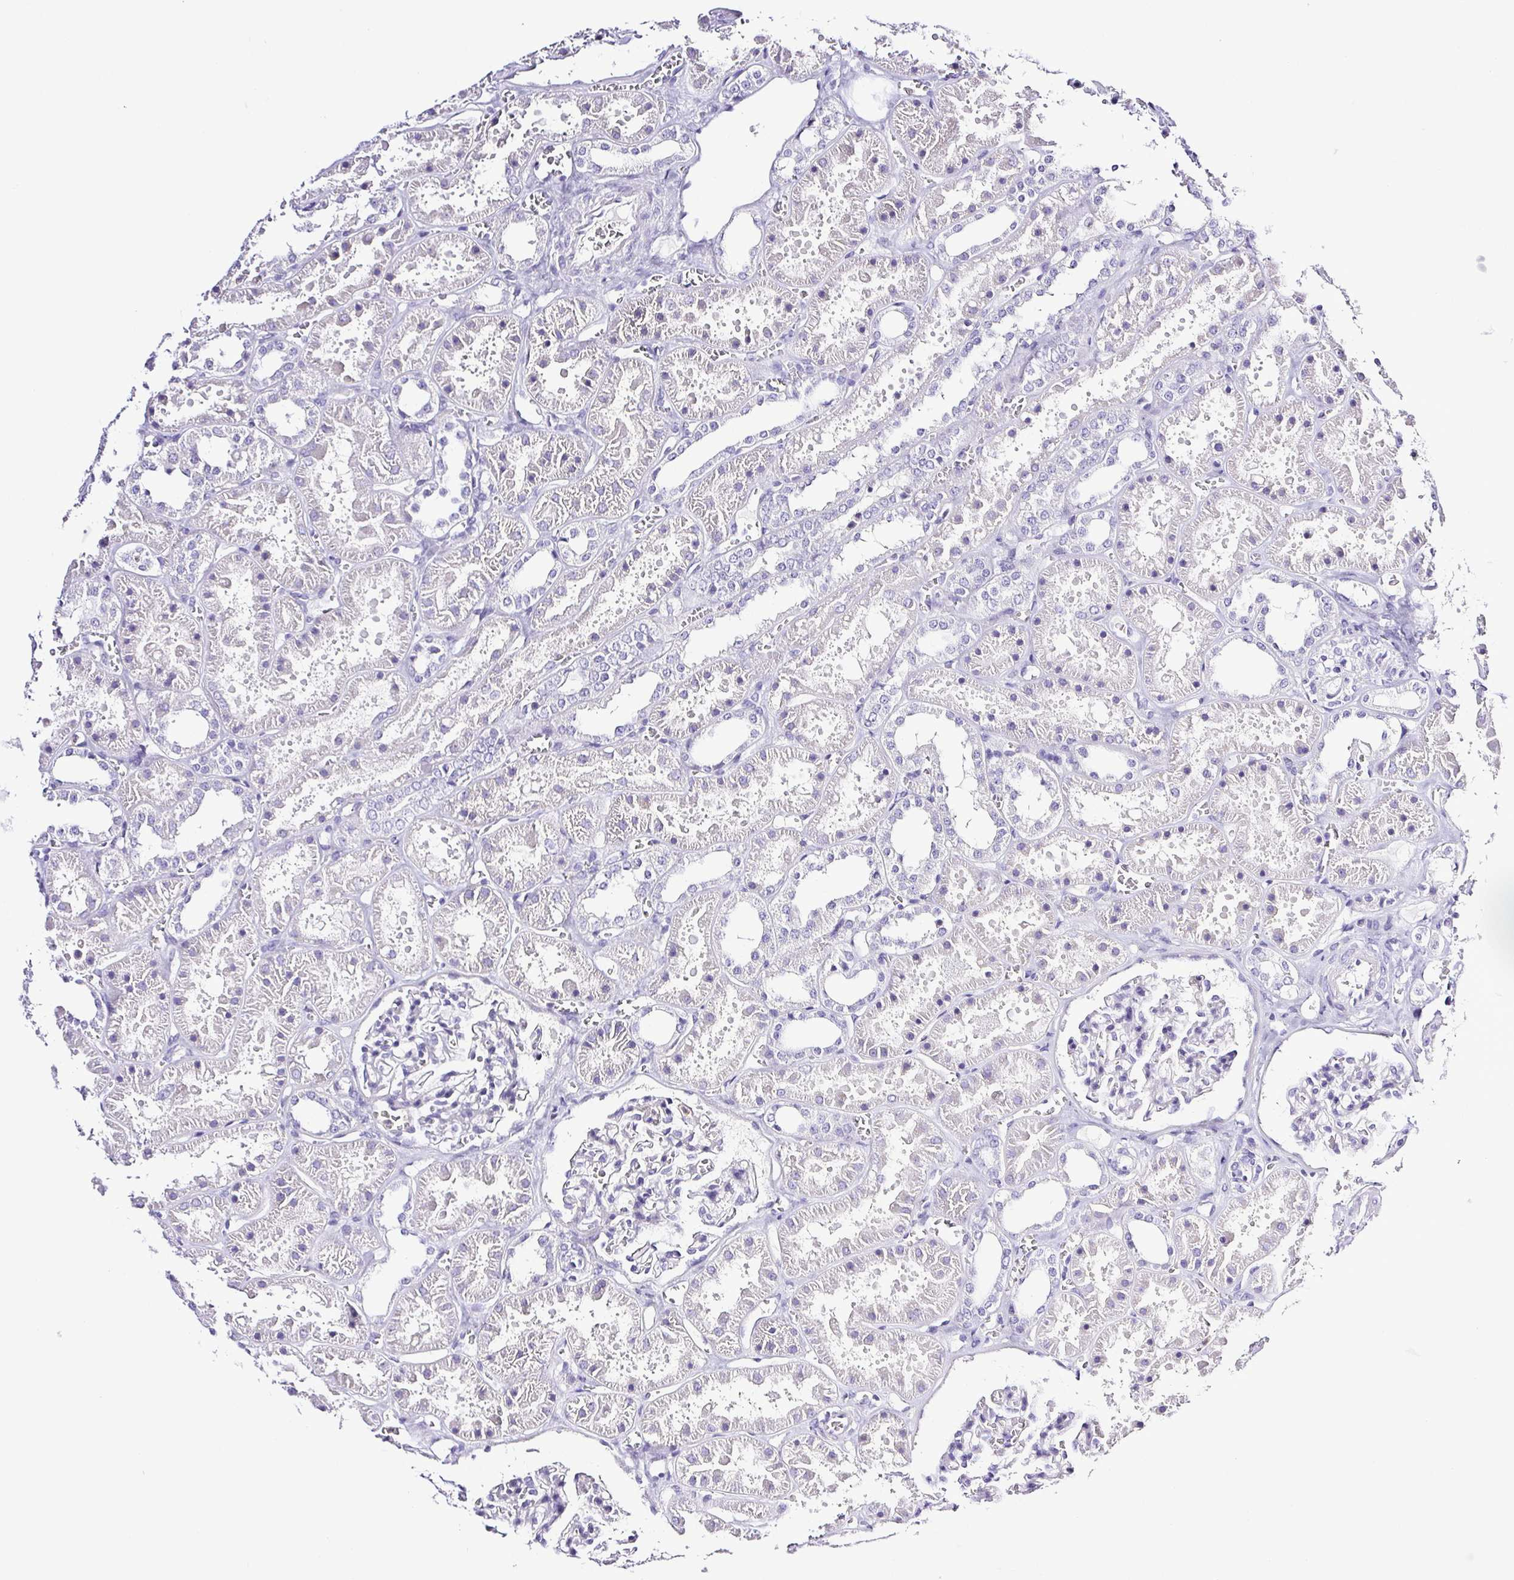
{"staining": {"intensity": "negative", "quantity": "none", "location": "none"}, "tissue": "kidney", "cell_type": "Cells in glomeruli", "image_type": "normal", "snomed": [{"axis": "morphology", "description": "Normal tissue, NOS"}, {"axis": "topography", "description": "Kidney"}], "caption": "This is an immunohistochemistry image of unremarkable human kidney. There is no positivity in cells in glomeruli.", "gene": "SYNPR", "patient": {"sex": "female", "age": 41}}